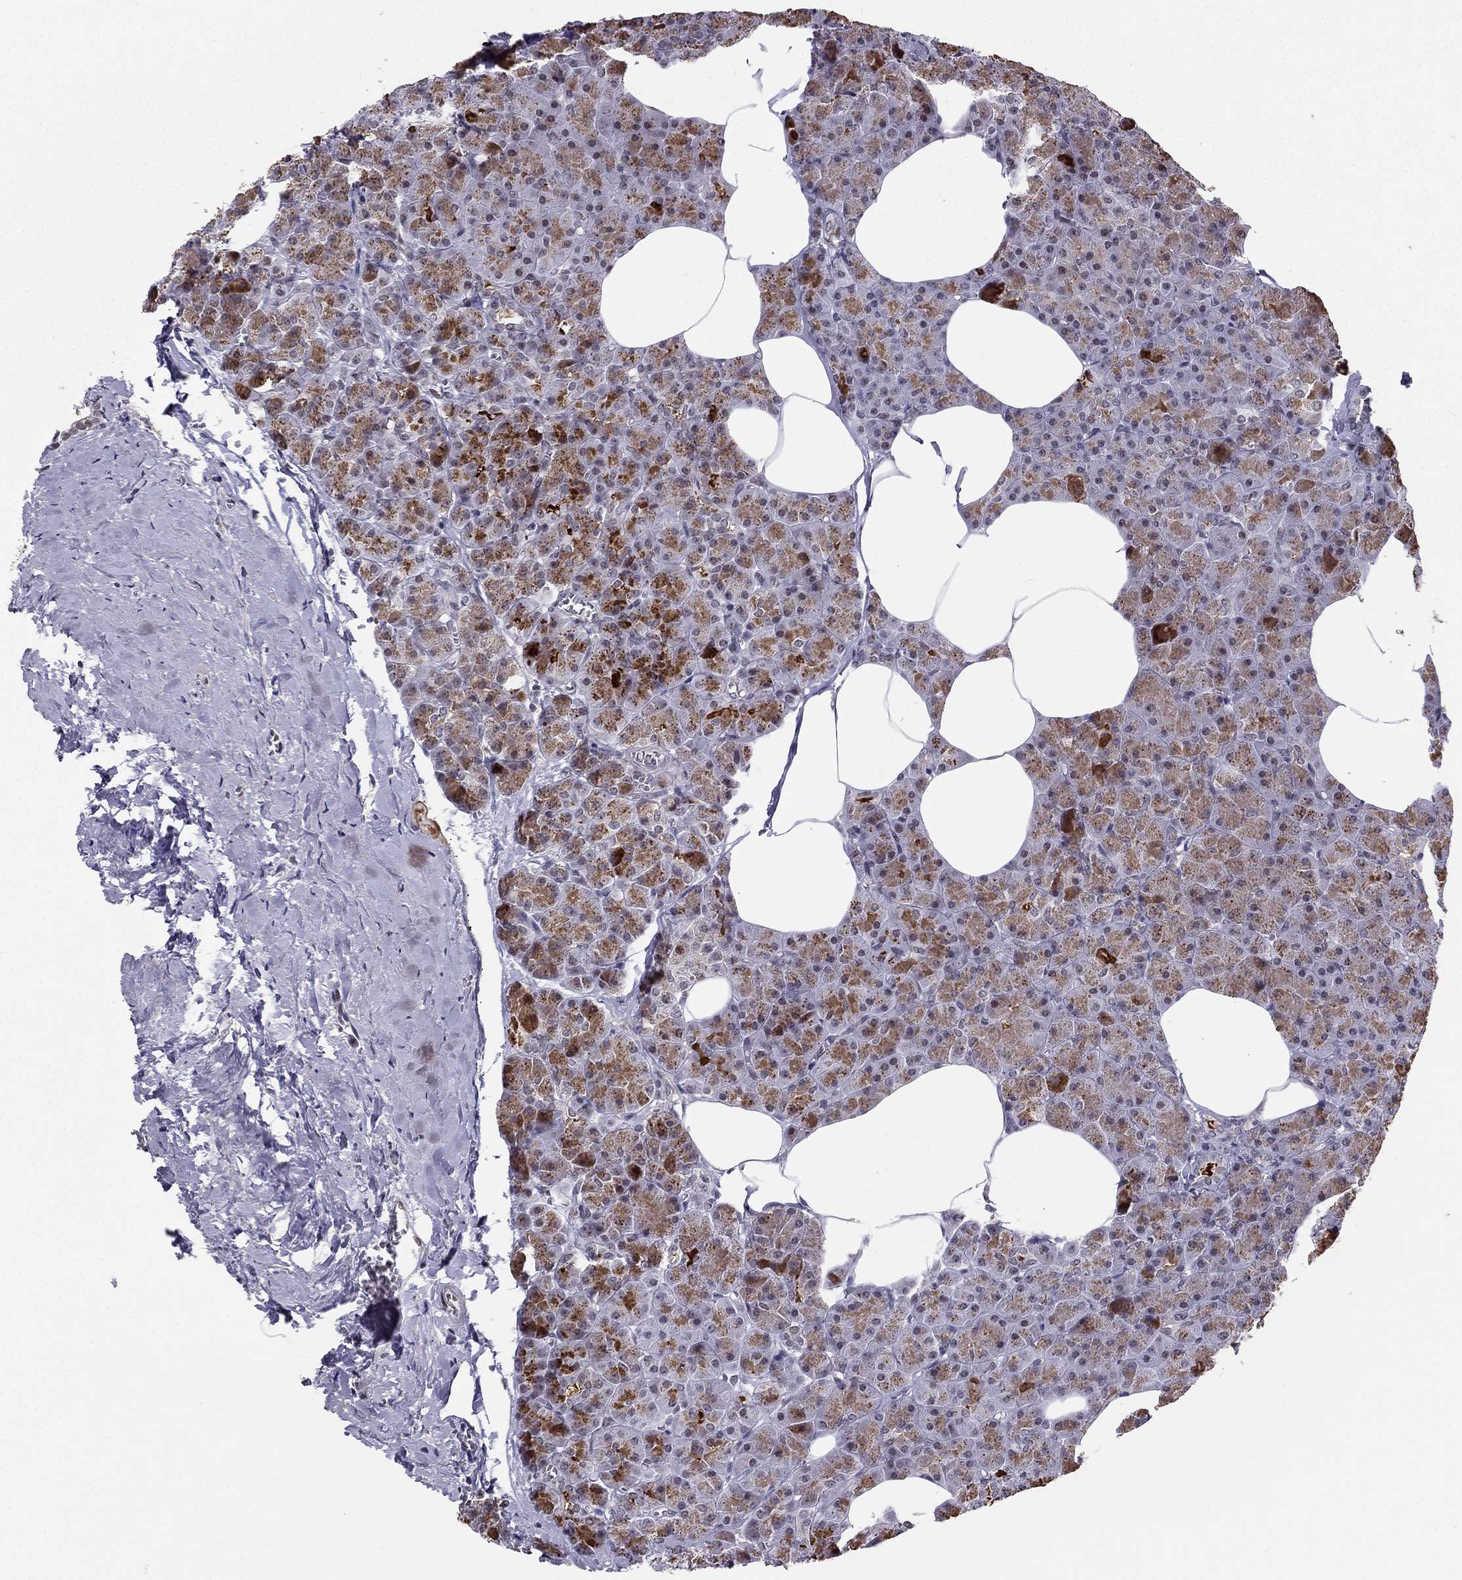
{"staining": {"intensity": "moderate", "quantity": "25%-75%", "location": "cytoplasmic/membranous"}, "tissue": "pancreas", "cell_type": "Exocrine glandular cells", "image_type": "normal", "snomed": [{"axis": "morphology", "description": "Normal tissue, NOS"}, {"axis": "topography", "description": "Pancreas"}], "caption": "Brown immunohistochemical staining in benign human pancreas shows moderate cytoplasmic/membranous expression in about 25%-75% of exocrine glandular cells.", "gene": "RPRD2", "patient": {"sex": "female", "age": 45}}